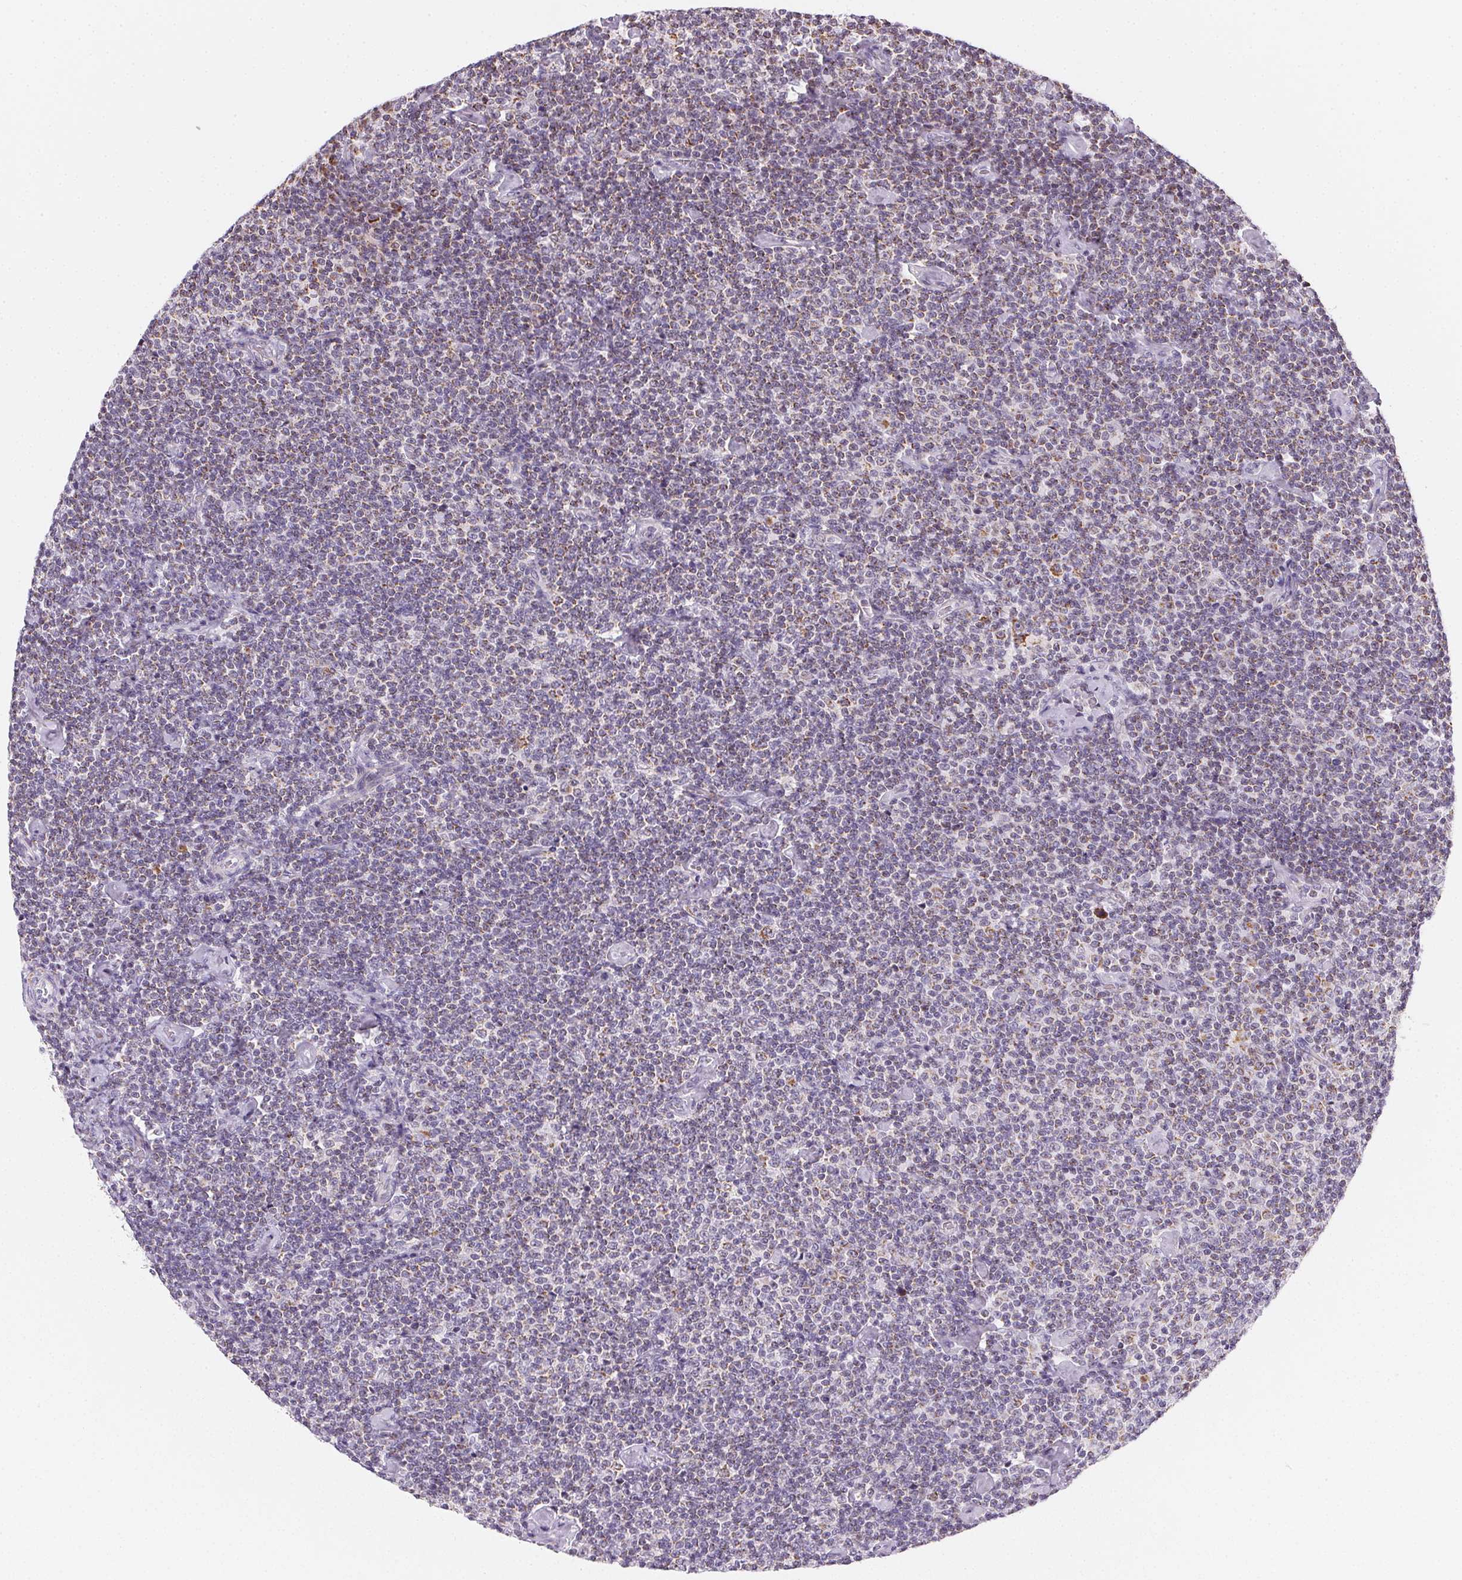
{"staining": {"intensity": "negative", "quantity": "none", "location": "none"}, "tissue": "lymphoma", "cell_type": "Tumor cells", "image_type": "cancer", "snomed": [{"axis": "morphology", "description": "Malignant lymphoma, non-Hodgkin's type, Low grade"}, {"axis": "topography", "description": "Lymph node"}], "caption": "High power microscopy micrograph of an immunohistochemistry histopathology image of malignant lymphoma, non-Hodgkin's type (low-grade), revealing no significant positivity in tumor cells.", "gene": "GIPC2", "patient": {"sex": "male", "age": 81}}